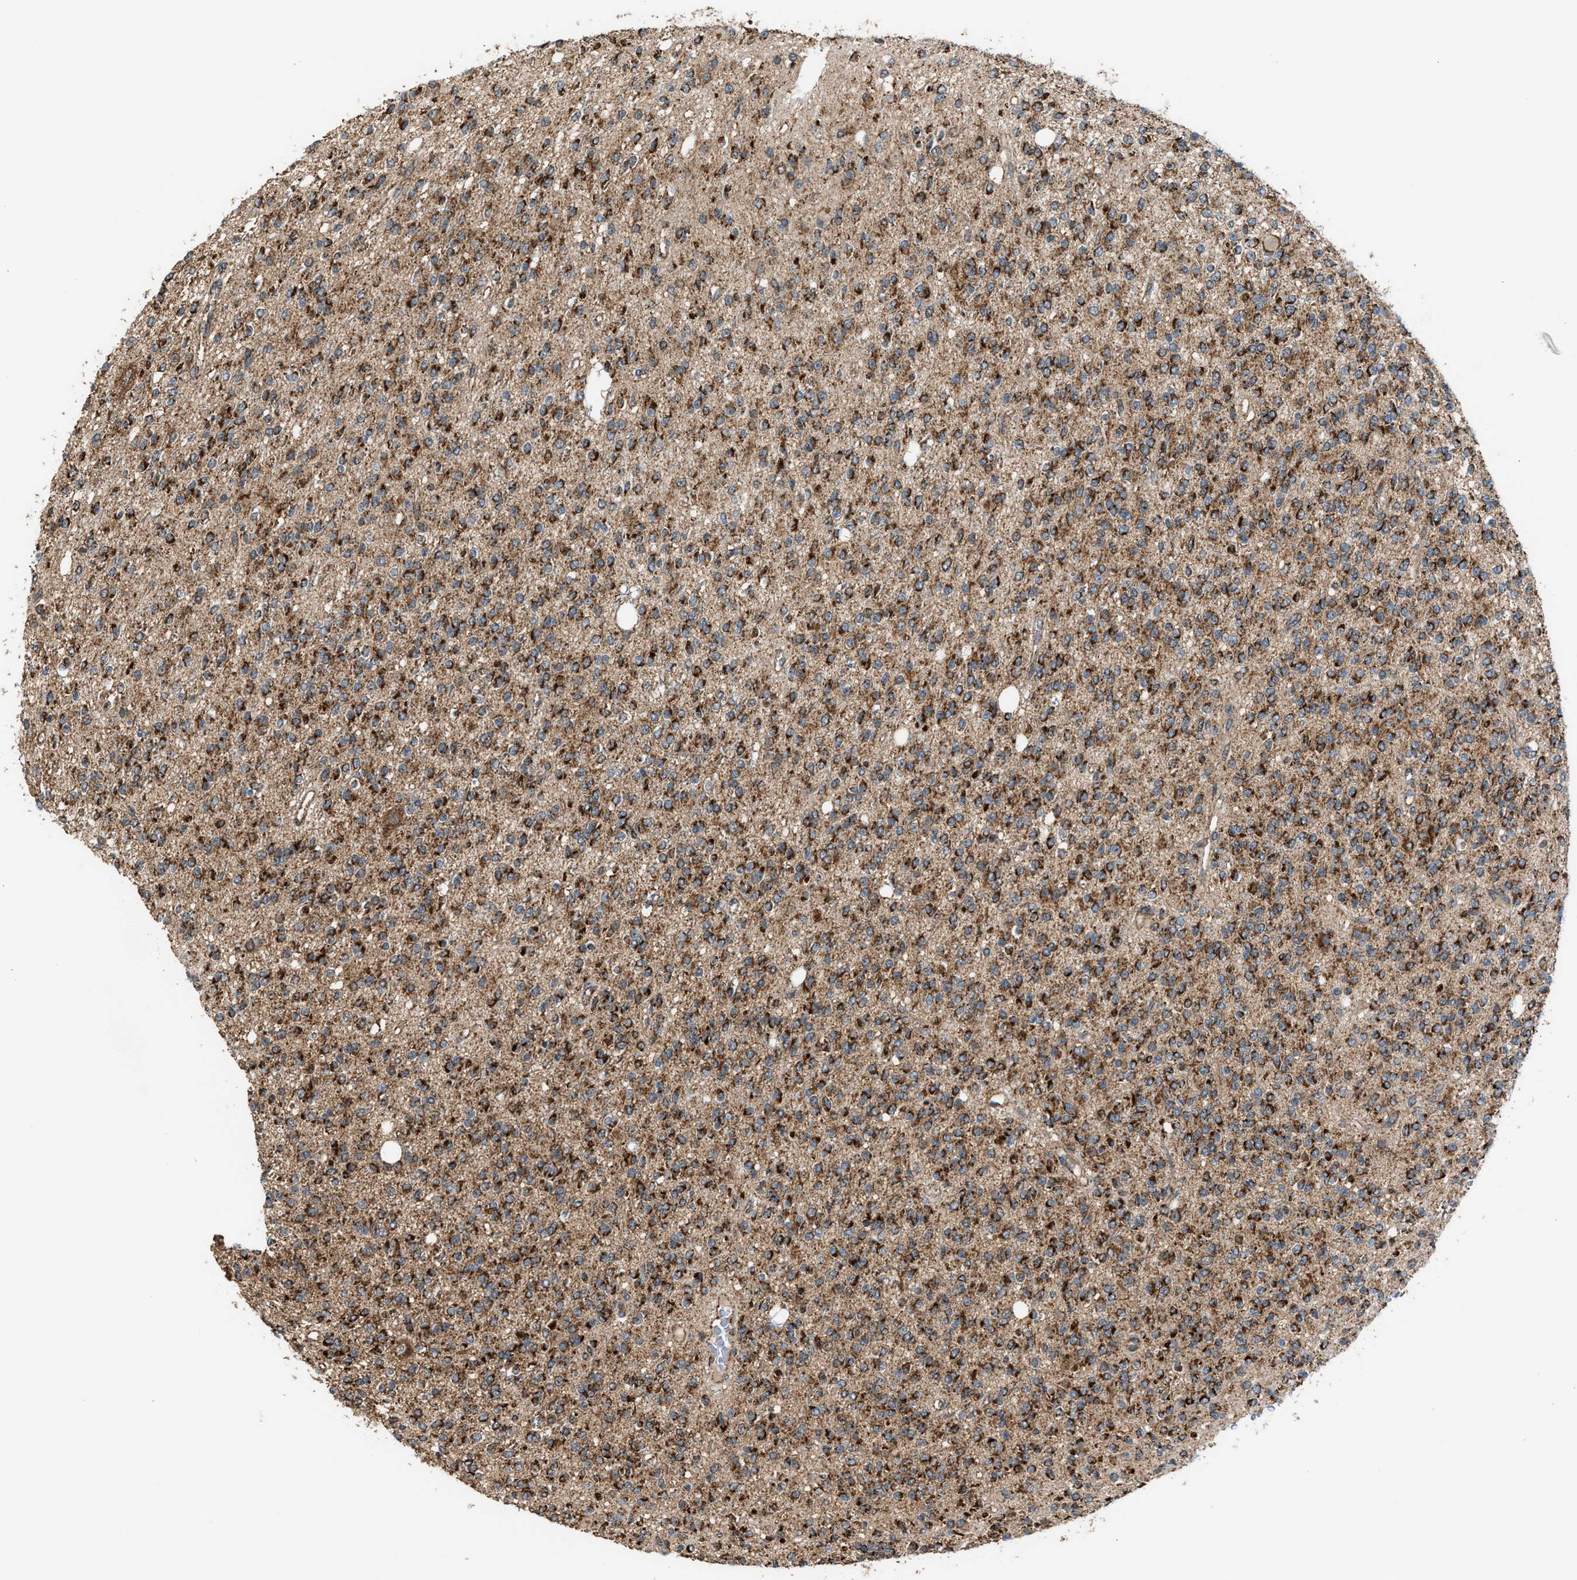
{"staining": {"intensity": "strong", "quantity": ">75%", "location": "cytoplasmic/membranous"}, "tissue": "glioma", "cell_type": "Tumor cells", "image_type": "cancer", "snomed": [{"axis": "morphology", "description": "Glioma, malignant, High grade"}, {"axis": "topography", "description": "Brain"}], "caption": "Immunohistochemical staining of glioma displays high levels of strong cytoplasmic/membranous staining in about >75% of tumor cells.", "gene": "SGSM2", "patient": {"sex": "male", "age": 34}}